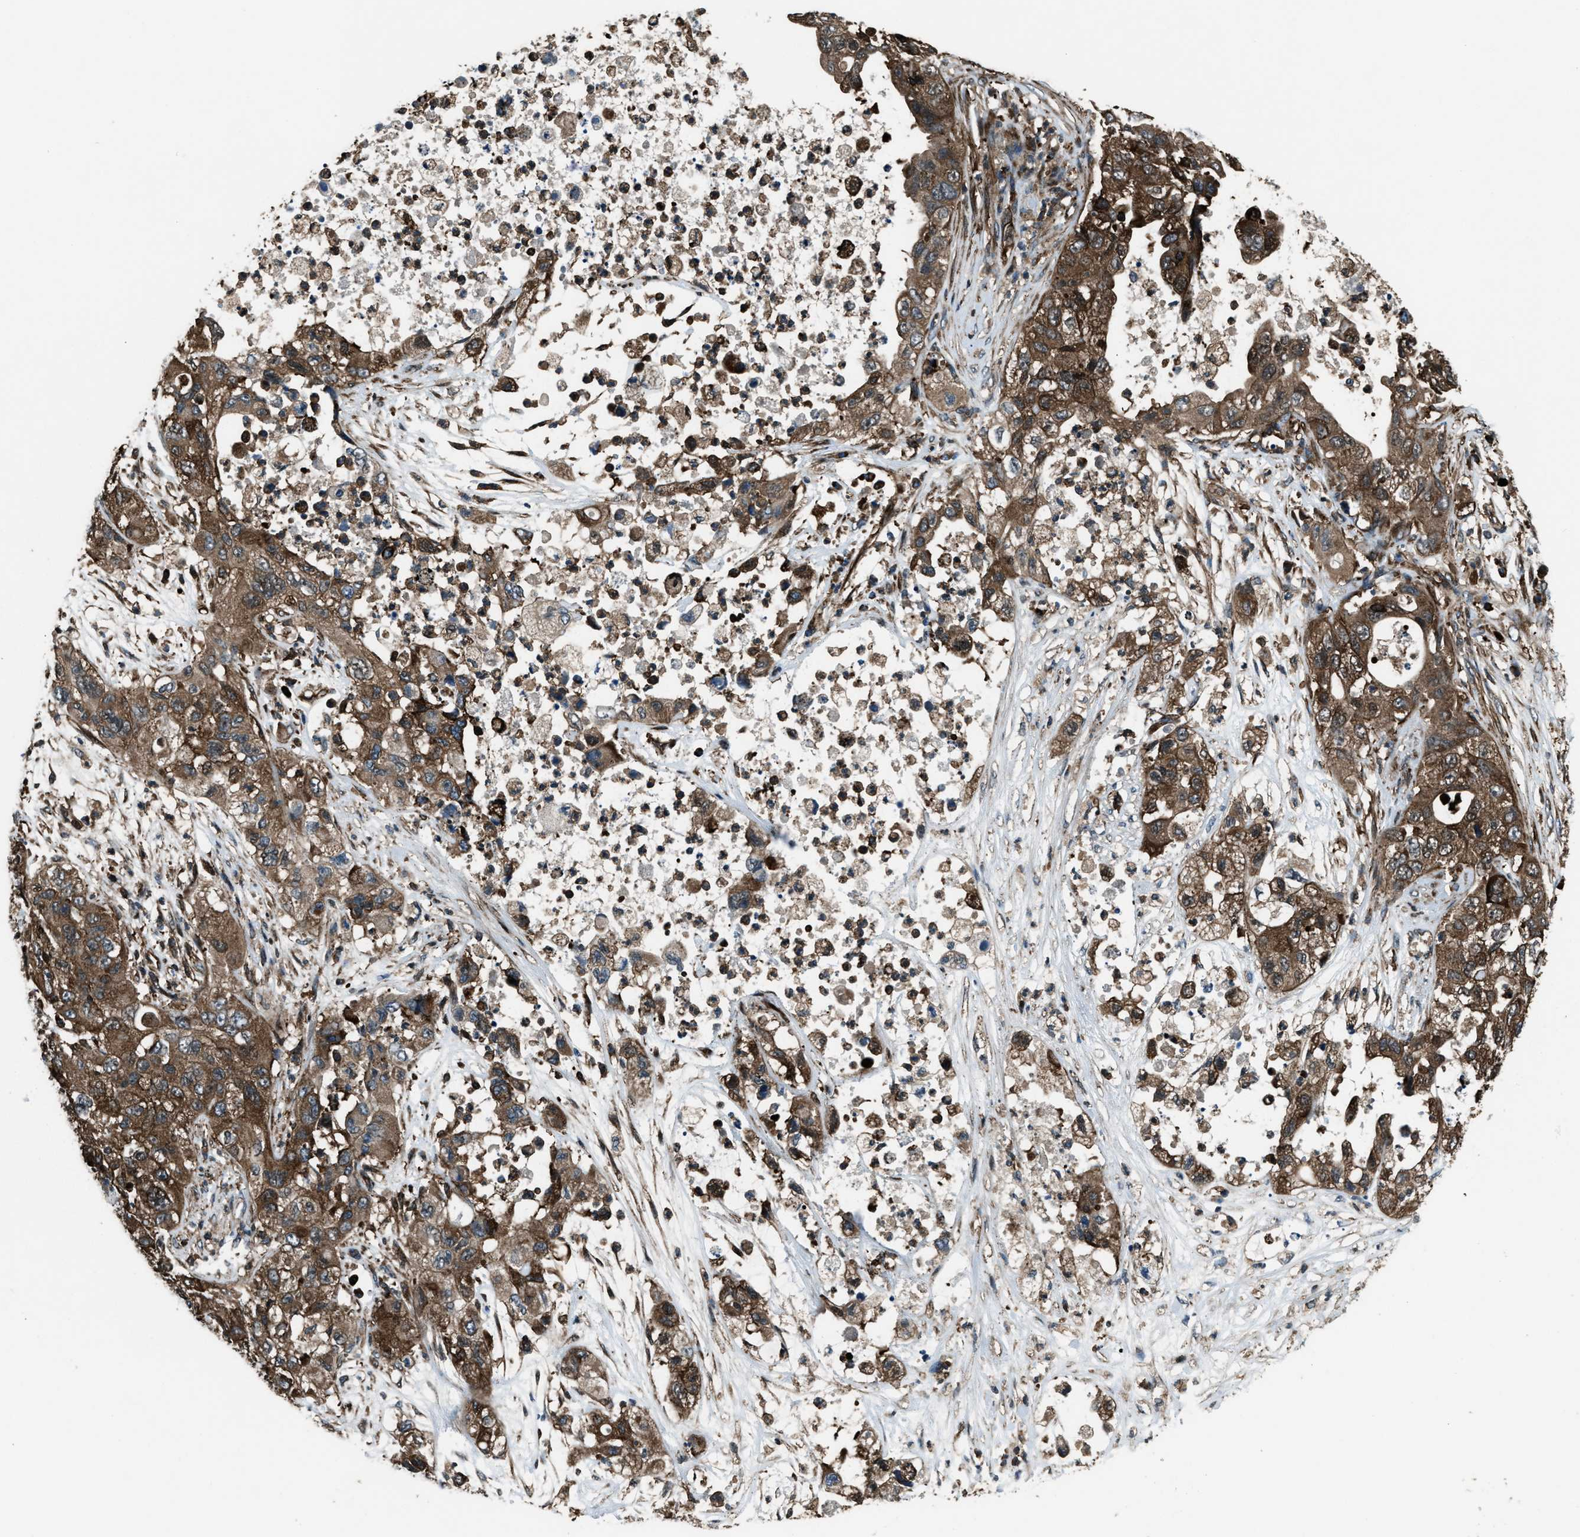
{"staining": {"intensity": "moderate", "quantity": ">75%", "location": "cytoplasmic/membranous,nuclear"}, "tissue": "pancreatic cancer", "cell_type": "Tumor cells", "image_type": "cancer", "snomed": [{"axis": "morphology", "description": "Adenocarcinoma, NOS"}, {"axis": "topography", "description": "Pancreas"}], "caption": "Immunohistochemical staining of human adenocarcinoma (pancreatic) reveals medium levels of moderate cytoplasmic/membranous and nuclear protein staining in about >75% of tumor cells. The staining was performed using DAB to visualize the protein expression in brown, while the nuclei were stained in blue with hematoxylin (Magnification: 20x).", "gene": "SNX30", "patient": {"sex": "female", "age": 78}}